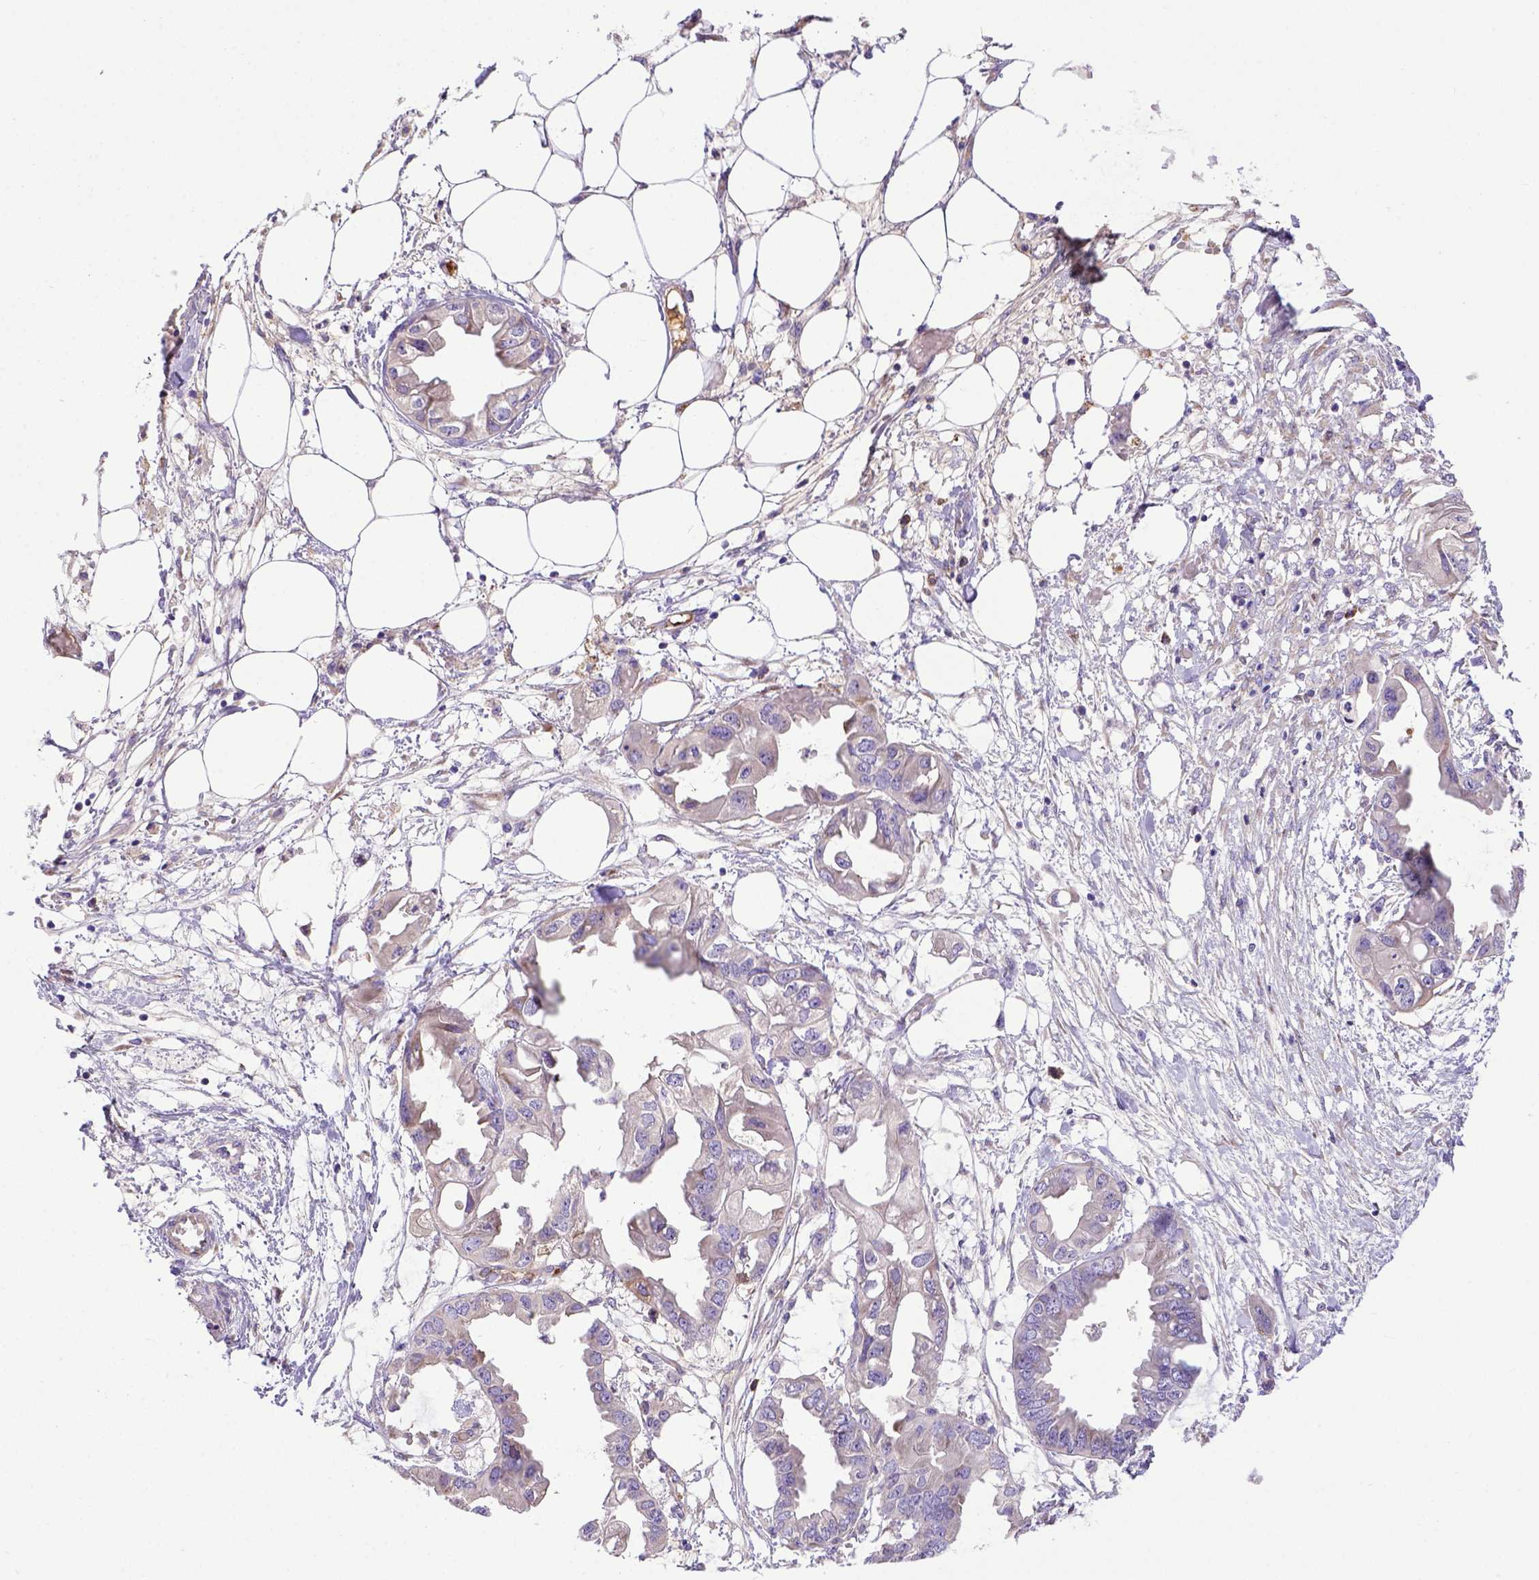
{"staining": {"intensity": "negative", "quantity": "none", "location": "none"}, "tissue": "endometrial cancer", "cell_type": "Tumor cells", "image_type": "cancer", "snomed": [{"axis": "morphology", "description": "Adenocarcinoma, NOS"}, {"axis": "morphology", "description": "Adenocarcinoma, metastatic, NOS"}, {"axis": "topography", "description": "Adipose tissue"}, {"axis": "topography", "description": "Endometrium"}], "caption": "Tumor cells show no significant protein staining in endometrial cancer (adenocarcinoma). (DAB (3,3'-diaminobenzidine) IHC with hematoxylin counter stain).", "gene": "CFAP300", "patient": {"sex": "female", "age": 67}}